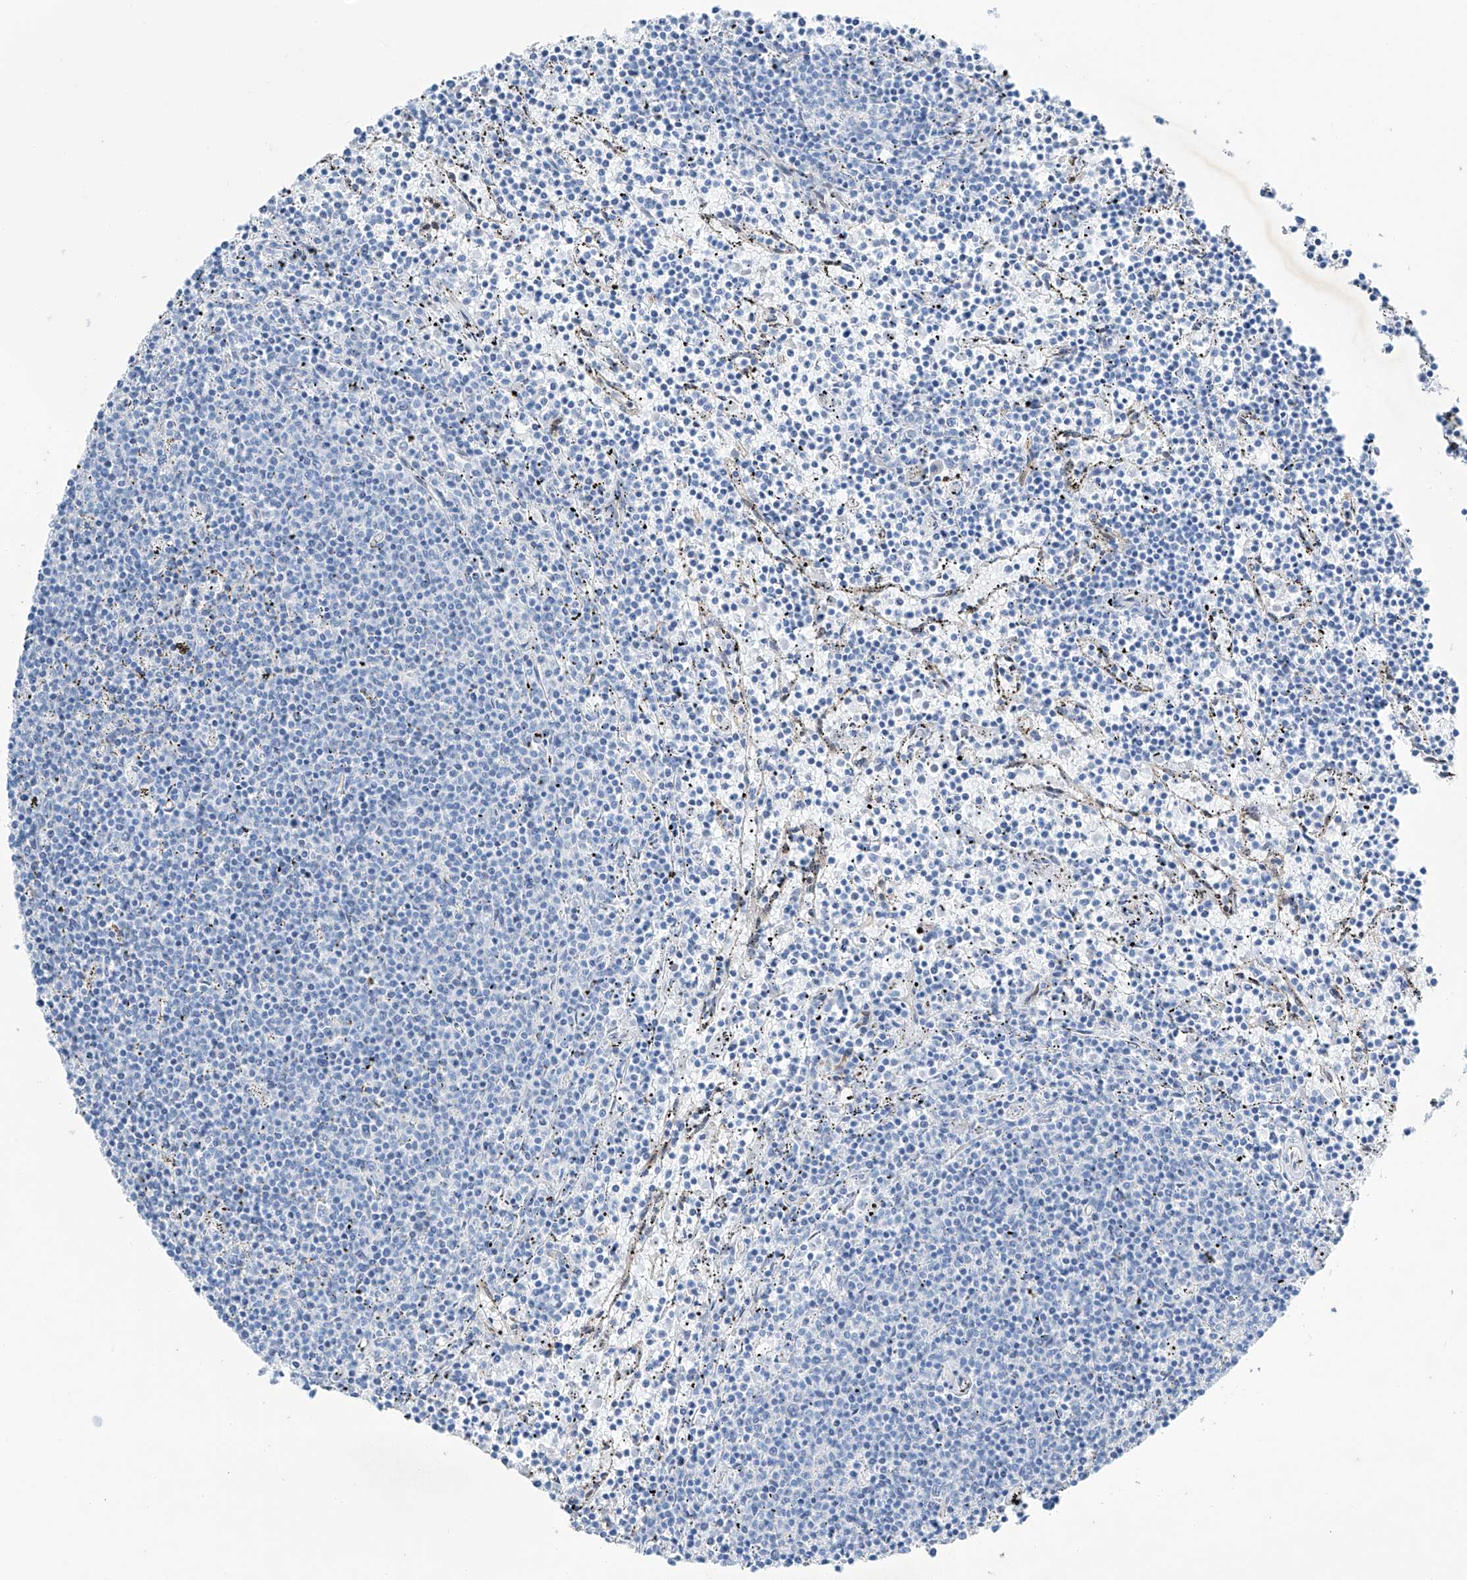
{"staining": {"intensity": "negative", "quantity": "none", "location": "none"}, "tissue": "lymphoma", "cell_type": "Tumor cells", "image_type": "cancer", "snomed": [{"axis": "morphology", "description": "Malignant lymphoma, non-Hodgkin's type, Low grade"}, {"axis": "topography", "description": "Spleen"}], "caption": "Immunohistochemistry (IHC) histopathology image of human lymphoma stained for a protein (brown), which demonstrates no positivity in tumor cells.", "gene": "MAGI1", "patient": {"sex": "female", "age": 50}}